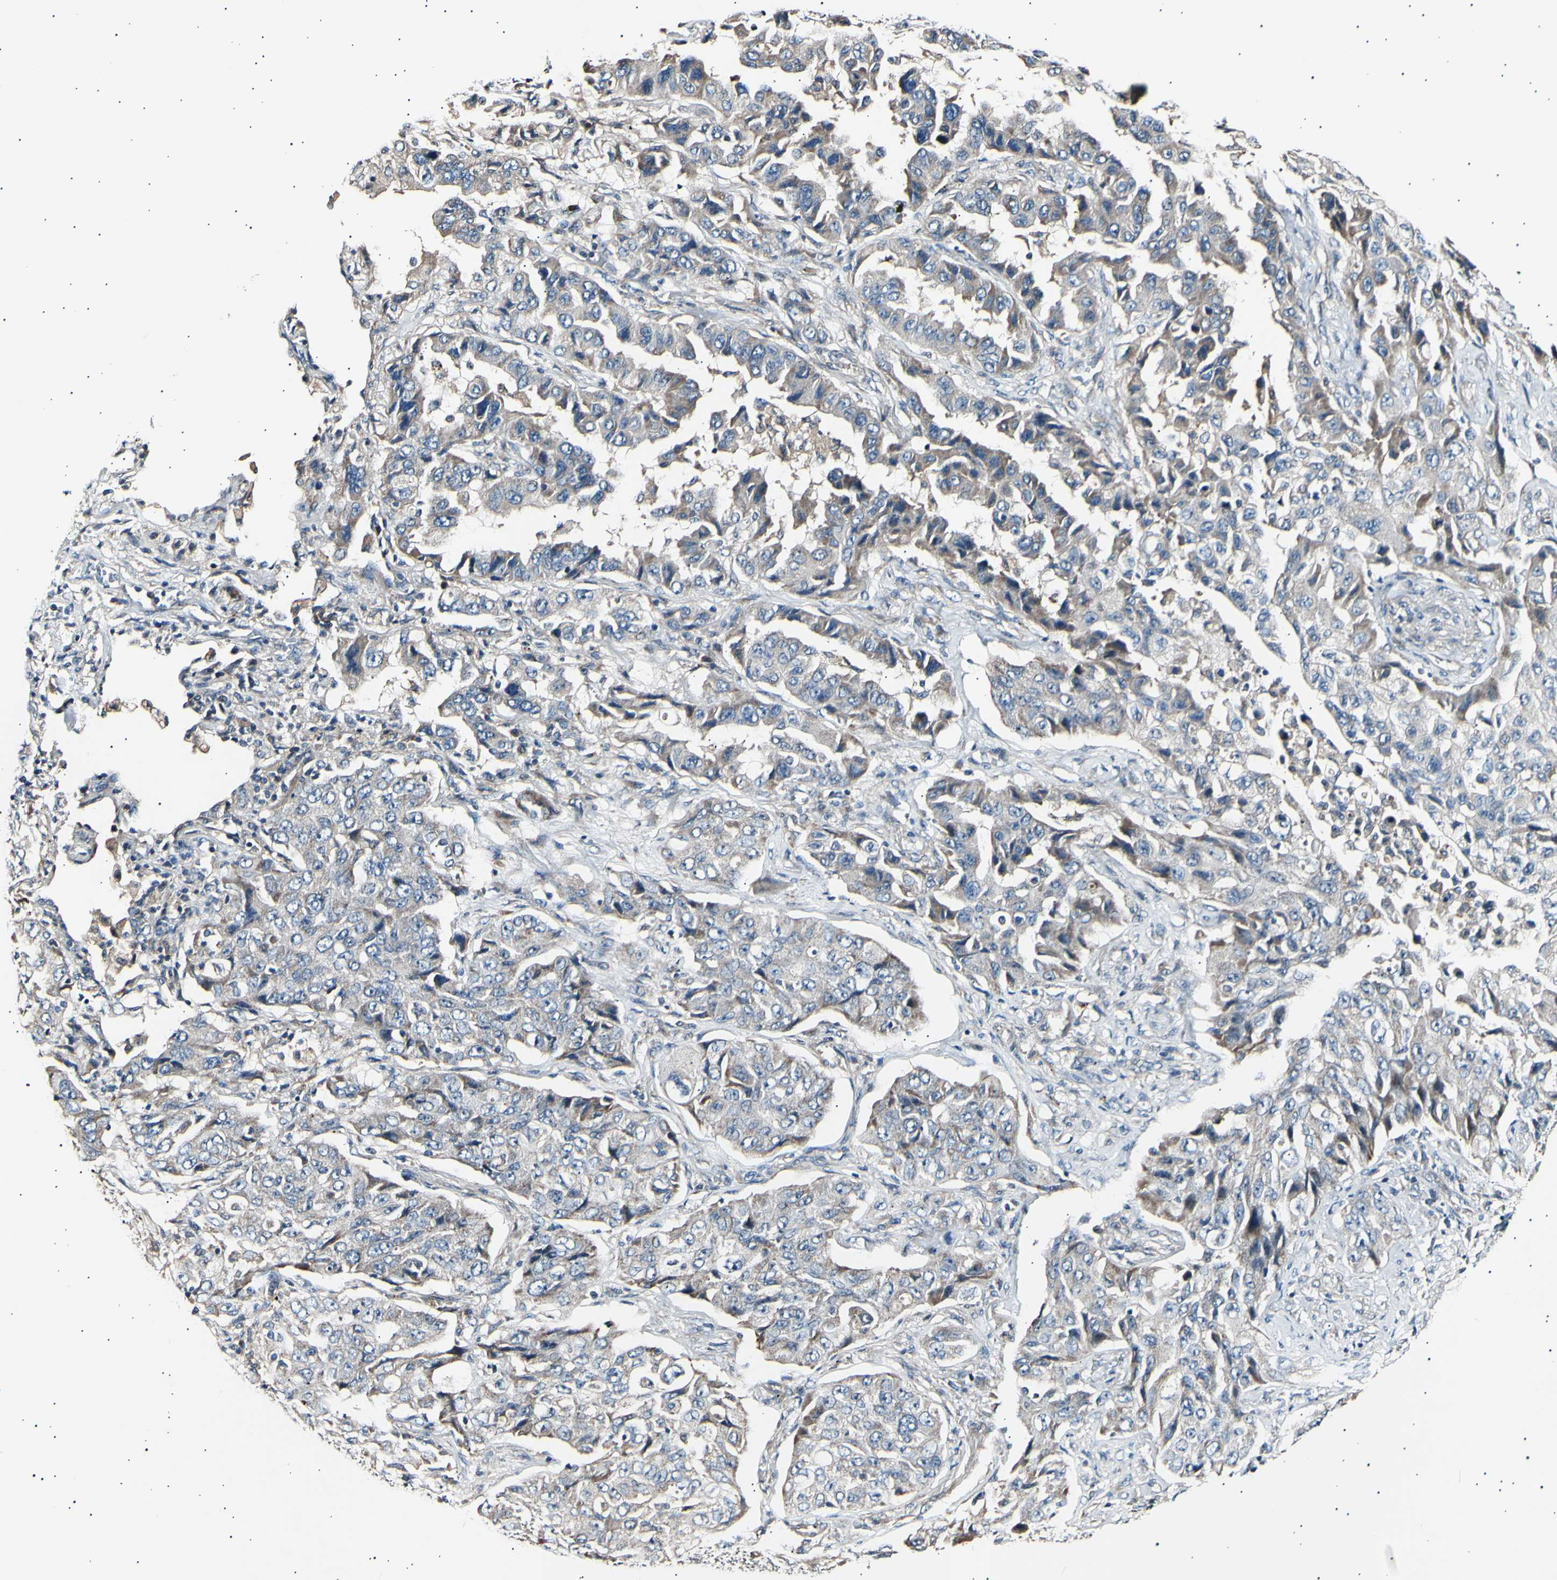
{"staining": {"intensity": "weak", "quantity": ">75%", "location": "cytoplasmic/membranous"}, "tissue": "lung cancer", "cell_type": "Tumor cells", "image_type": "cancer", "snomed": [{"axis": "morphology", "description": "Adenocarcinoma, NOS"}, {"axis": "topography", "description": "Lung"}], "caption": "About >75% of tumor cells in human lung cancer (adenocarcinoma) display weak cytoplasmic/membranous protein positivity as visualized by brown immunohistochemical staining.", "gene": "ITGA6", "patient": {"sex": "female", "age": 65}}